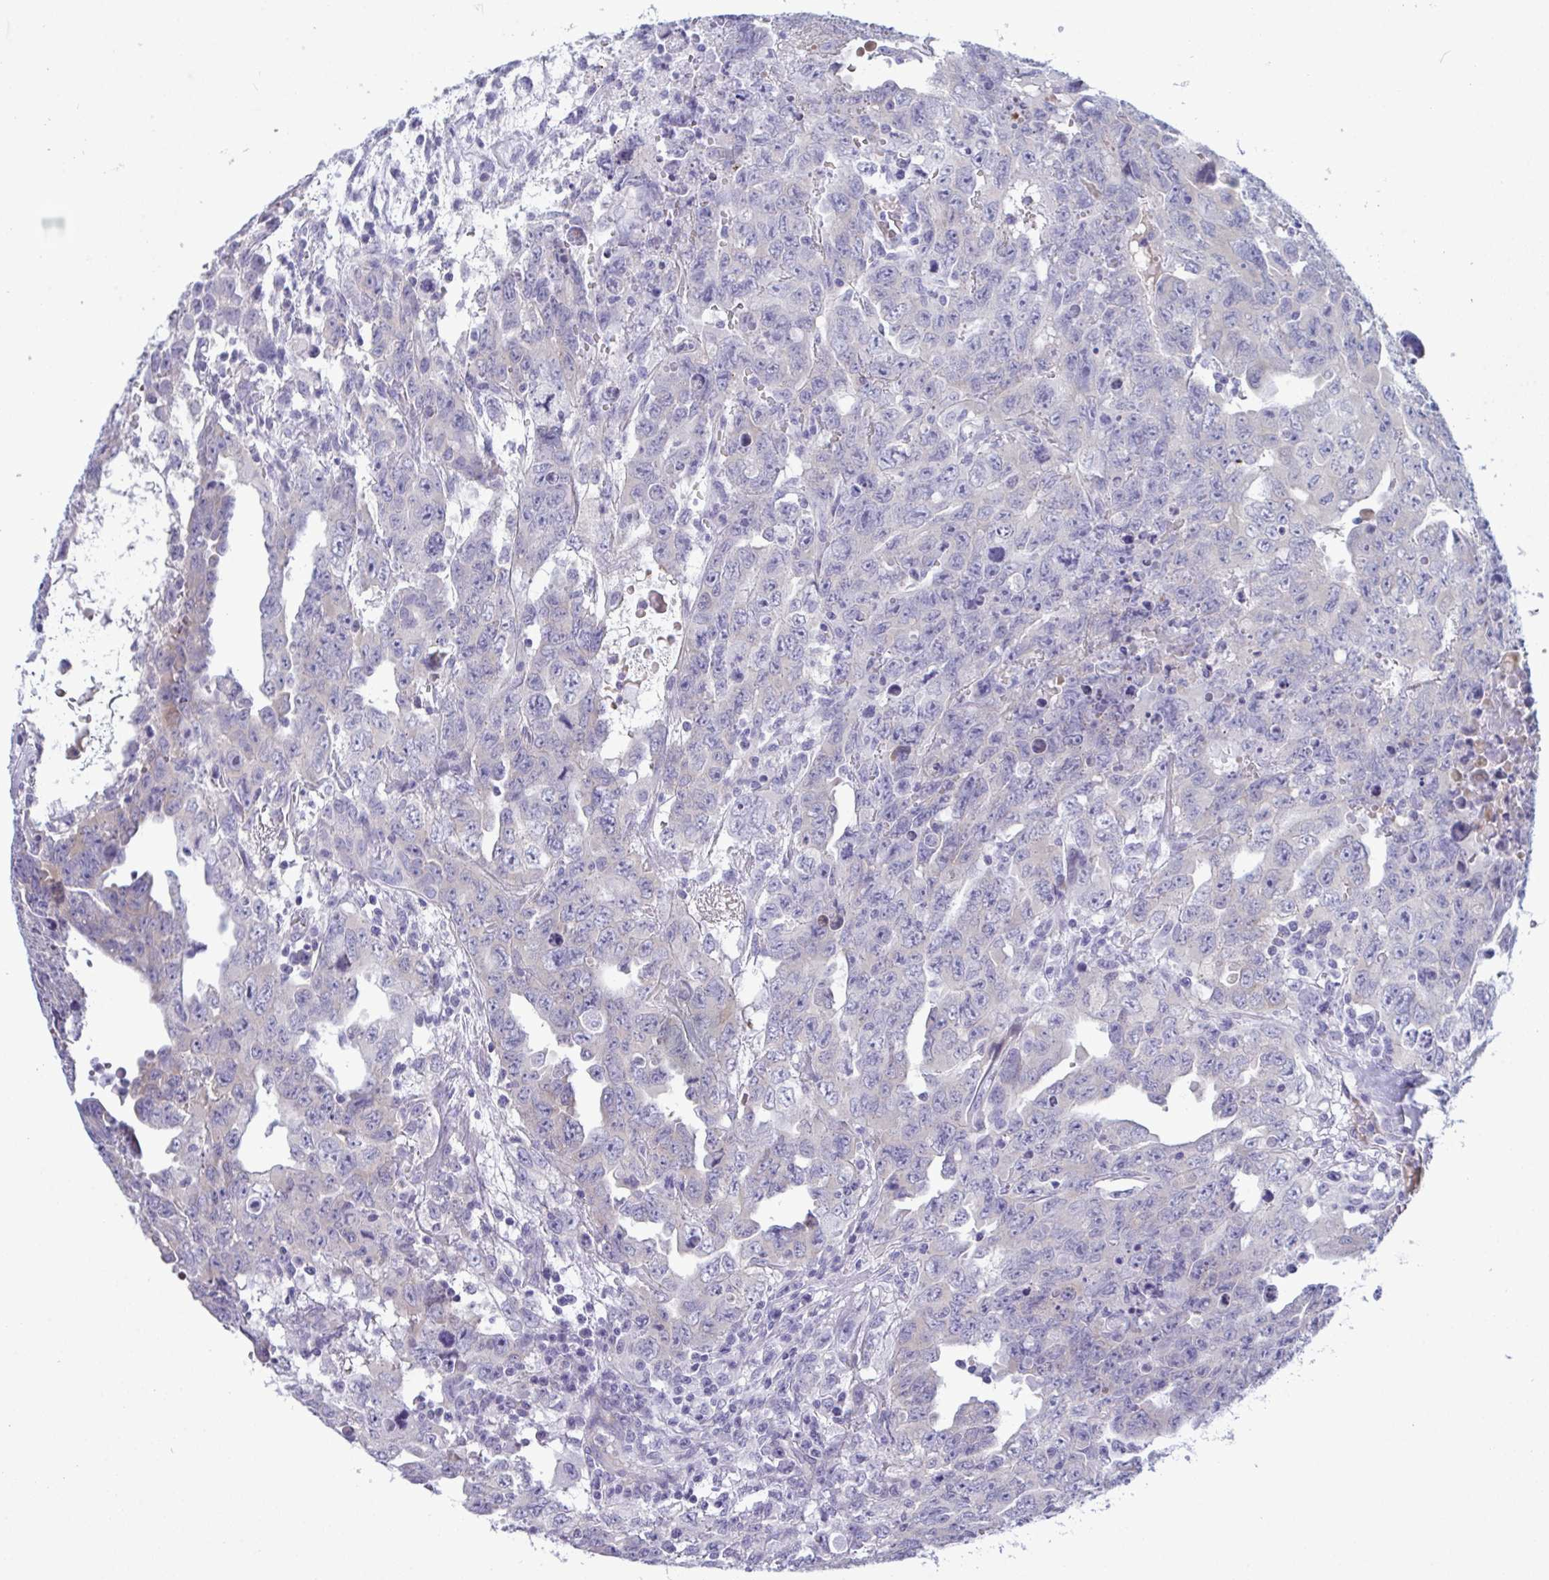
{"staining": {"intensity": "negative", "quantity": "none", "location": "none"}, "tissue": "testis cancer", "cell_type": "Tumor cells", "image_type": "cancer", "snomed": [{"axis": "morphology", "description": "Carcinoma, Embryonal, NOS"}, {"axis": "topography", "description": "Testis"}], "caption": "DAB (3,3'-diaminobenzidine) immunohistochemical staining of human testis cancer (embryonal carcinoma) reveals no significant expression in tumor cells.", "gene": "ZNF684", "patient": {"sex": "male", "age": 24}}